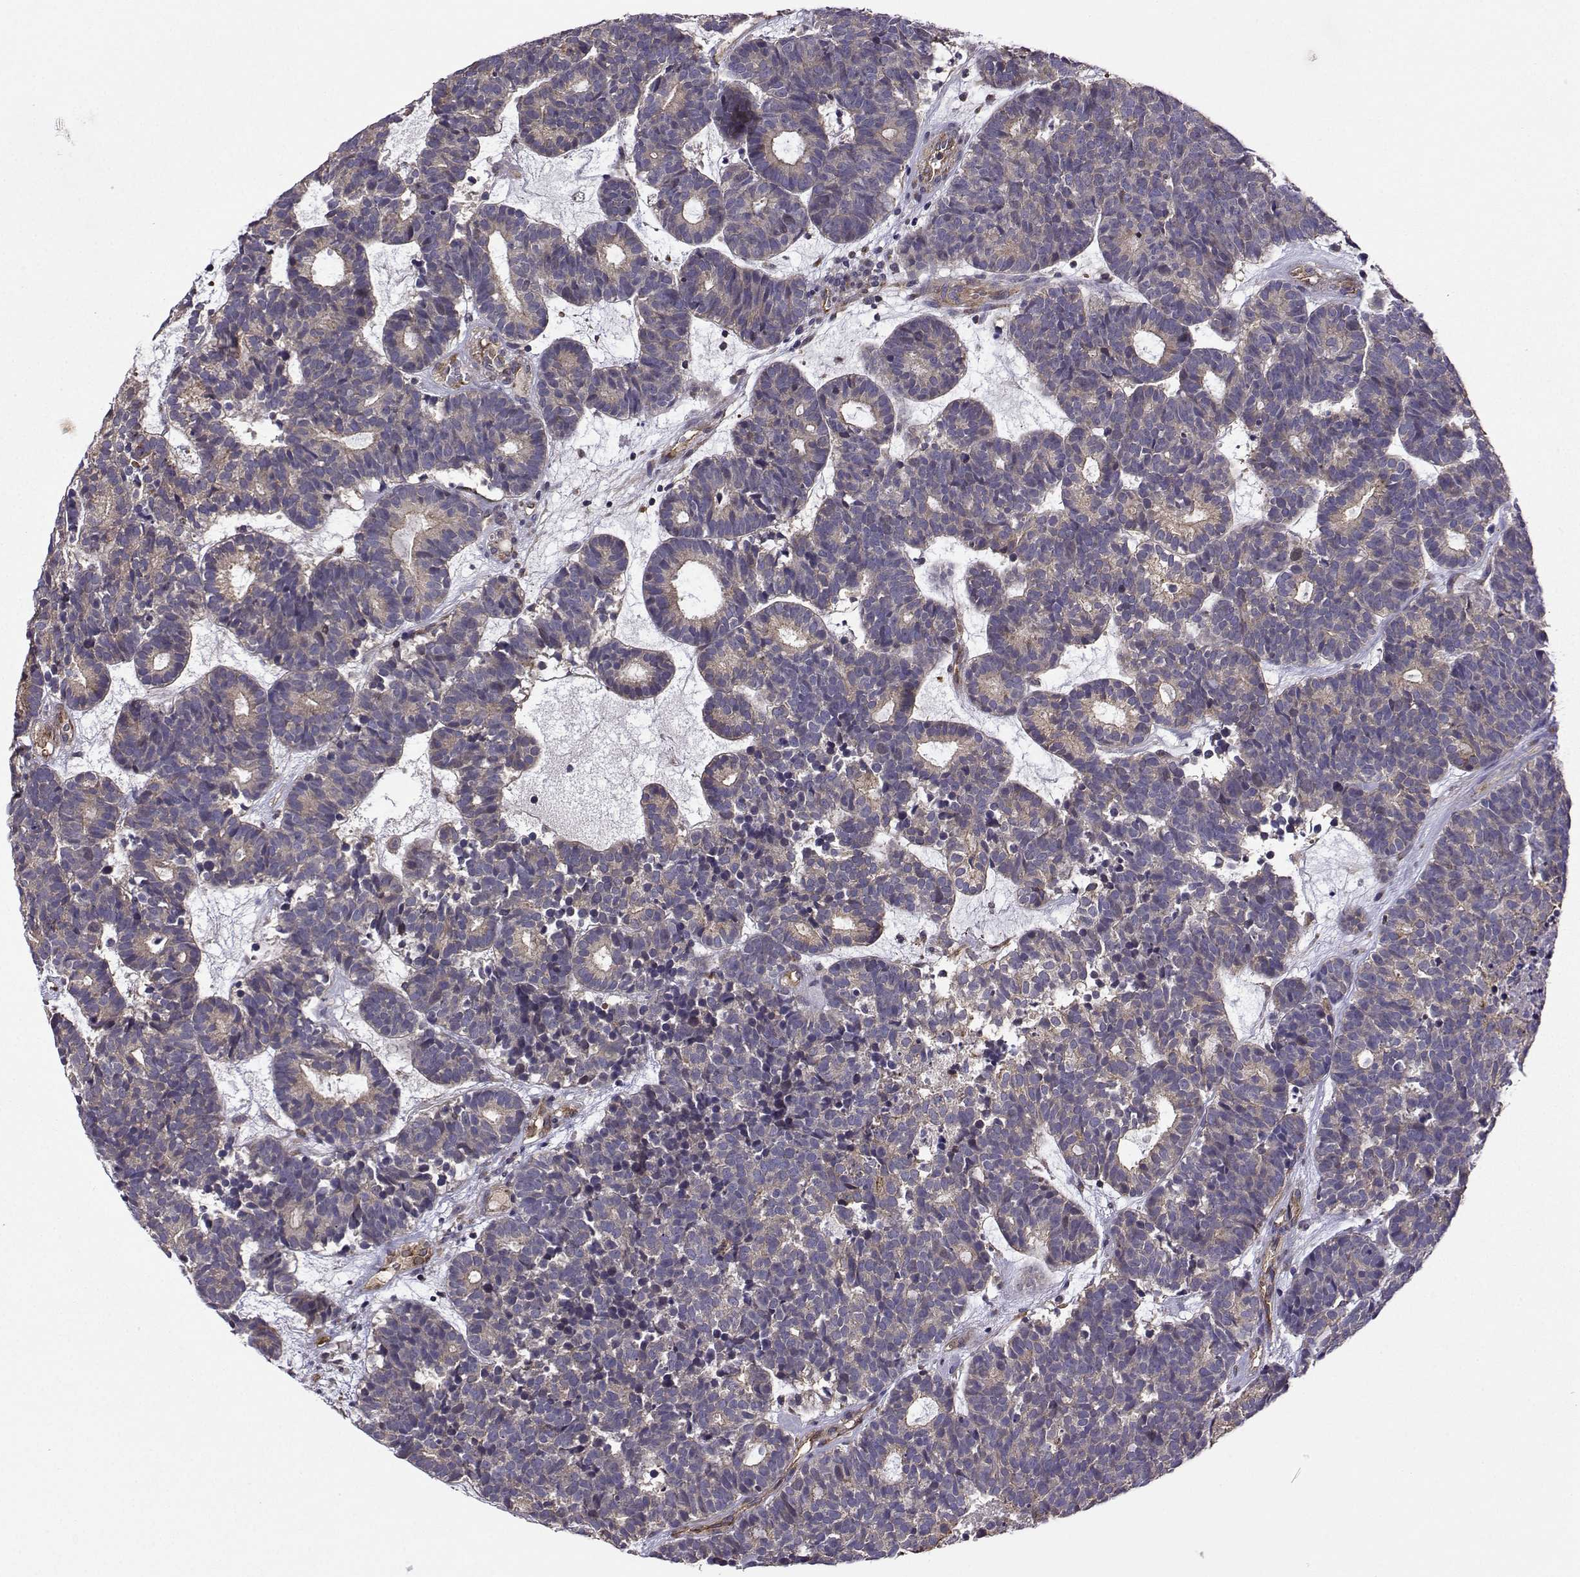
{"staining": {"intensity": "weak", "quantity": "<25%", "location": "cytoplasmic/membranous"}, "tissue": "head and neck cancer", "cell_type": "Tumor cells", "image_type": "cancer", "snomed": [{"axis": "morphology", "description": "Adenocarcinoma, NOS"}, {"axis": "topography", "description": "Head-Neck"}], "caption": "DAB (3,3'-diaminobenzidine) immunohistochemical staining of head and neck cancer (adenocarcinoma) shows no significant expression in tumor cells.", "gene": "ITGB8", "patient": {"sex": "female", "age": 81}}